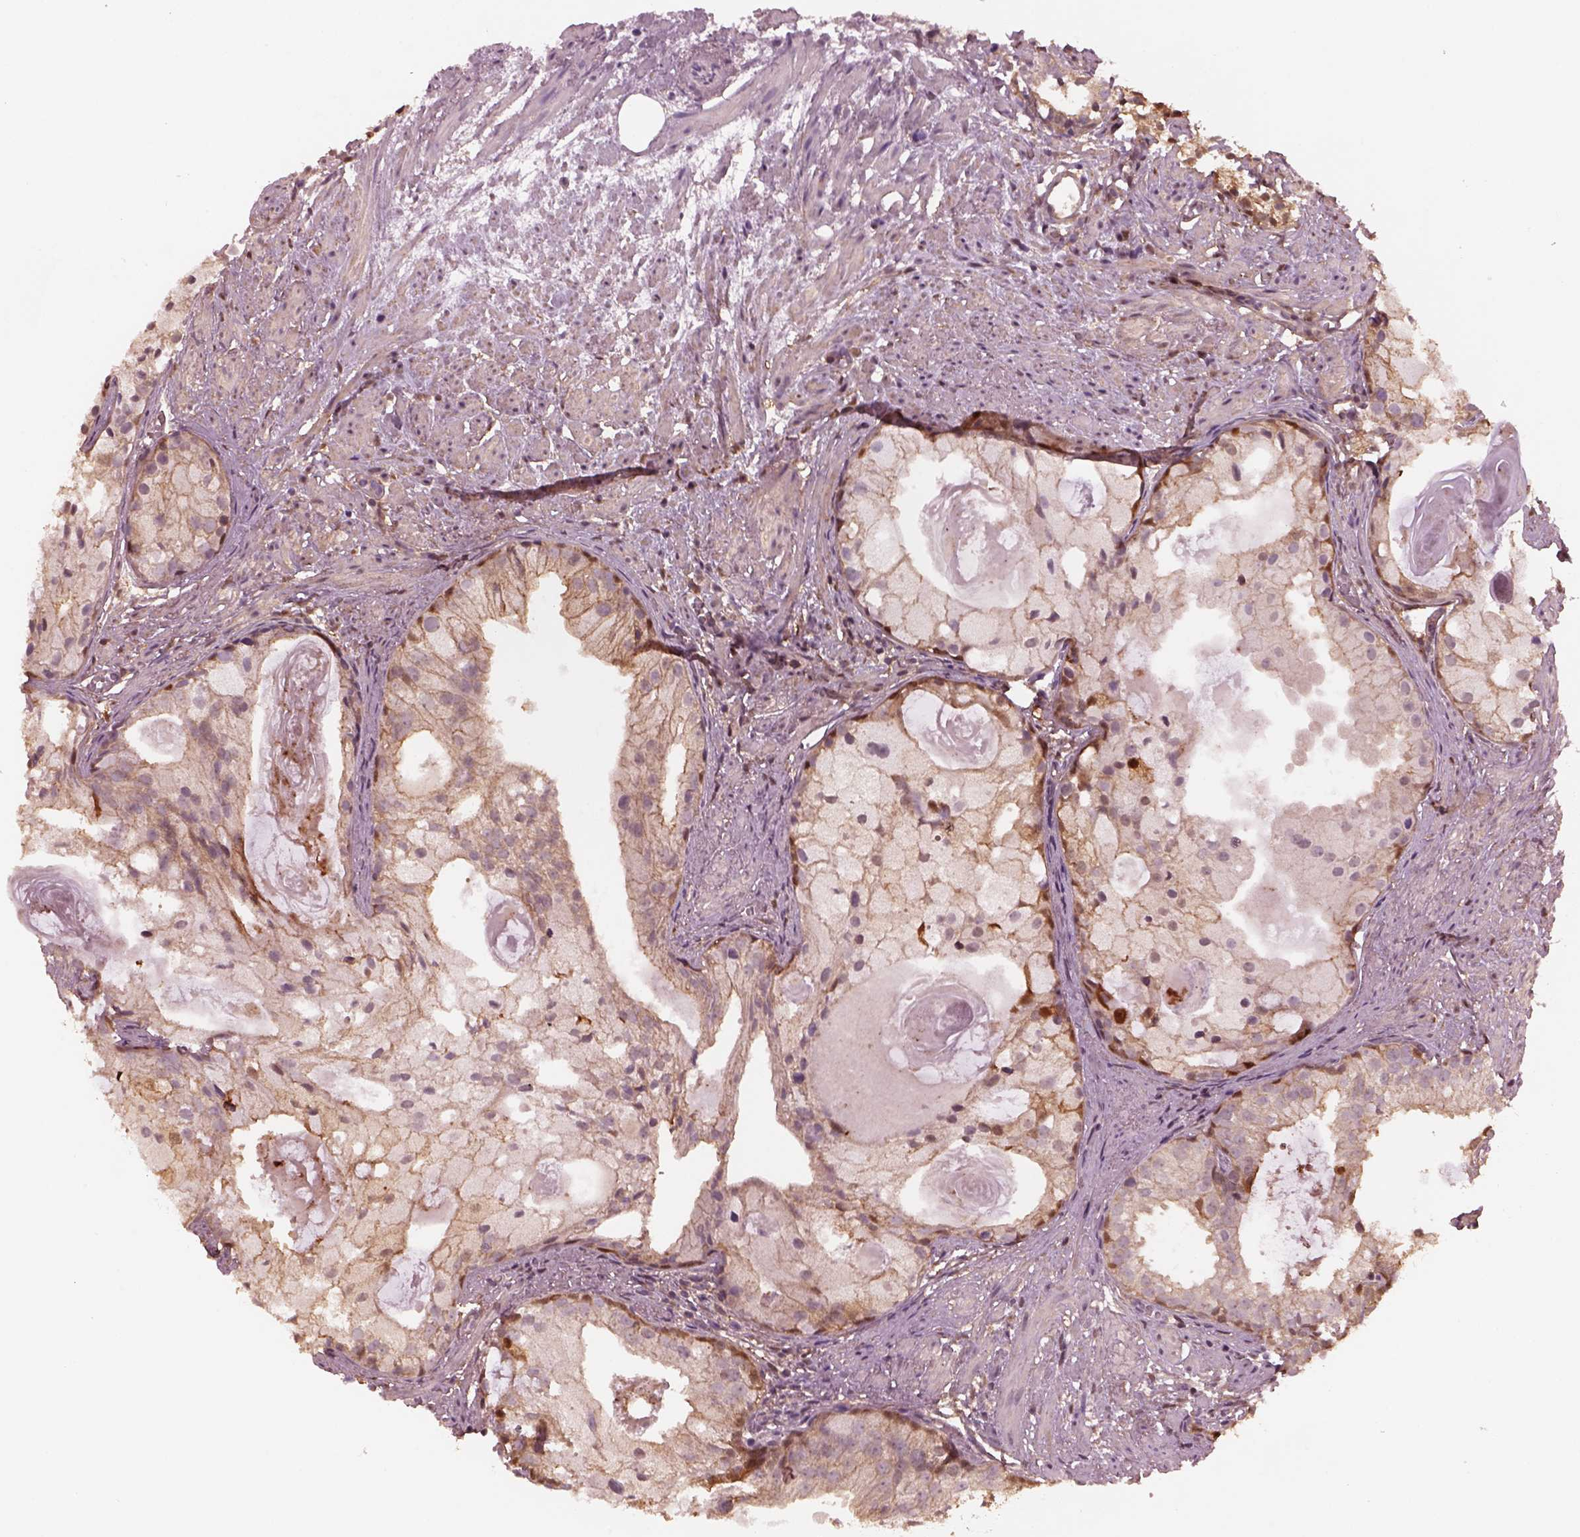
{"staining": {"intensity": "weak", "quantity": "<25%", "location": "cytoplasmic/membranous"}, "tissue": "prostate cancer", "cell_type": "Tumor cells", "image_type": "cancer", "snomed": [{"axis": "morphology", "description": "Adenocarcinoma, High grade"}, {"axis": "topography", "description": "Prostate"}], "caption": "DAB immunohistochemical staining of human adenocarcinoma (high-grade) (prostate) shows no significant staining in tumor cells. (Immunohistochemistry, brightfield microscopy, high magnification).", "gene": "SRI", "patient": {"sex": "male", "age": 85}}